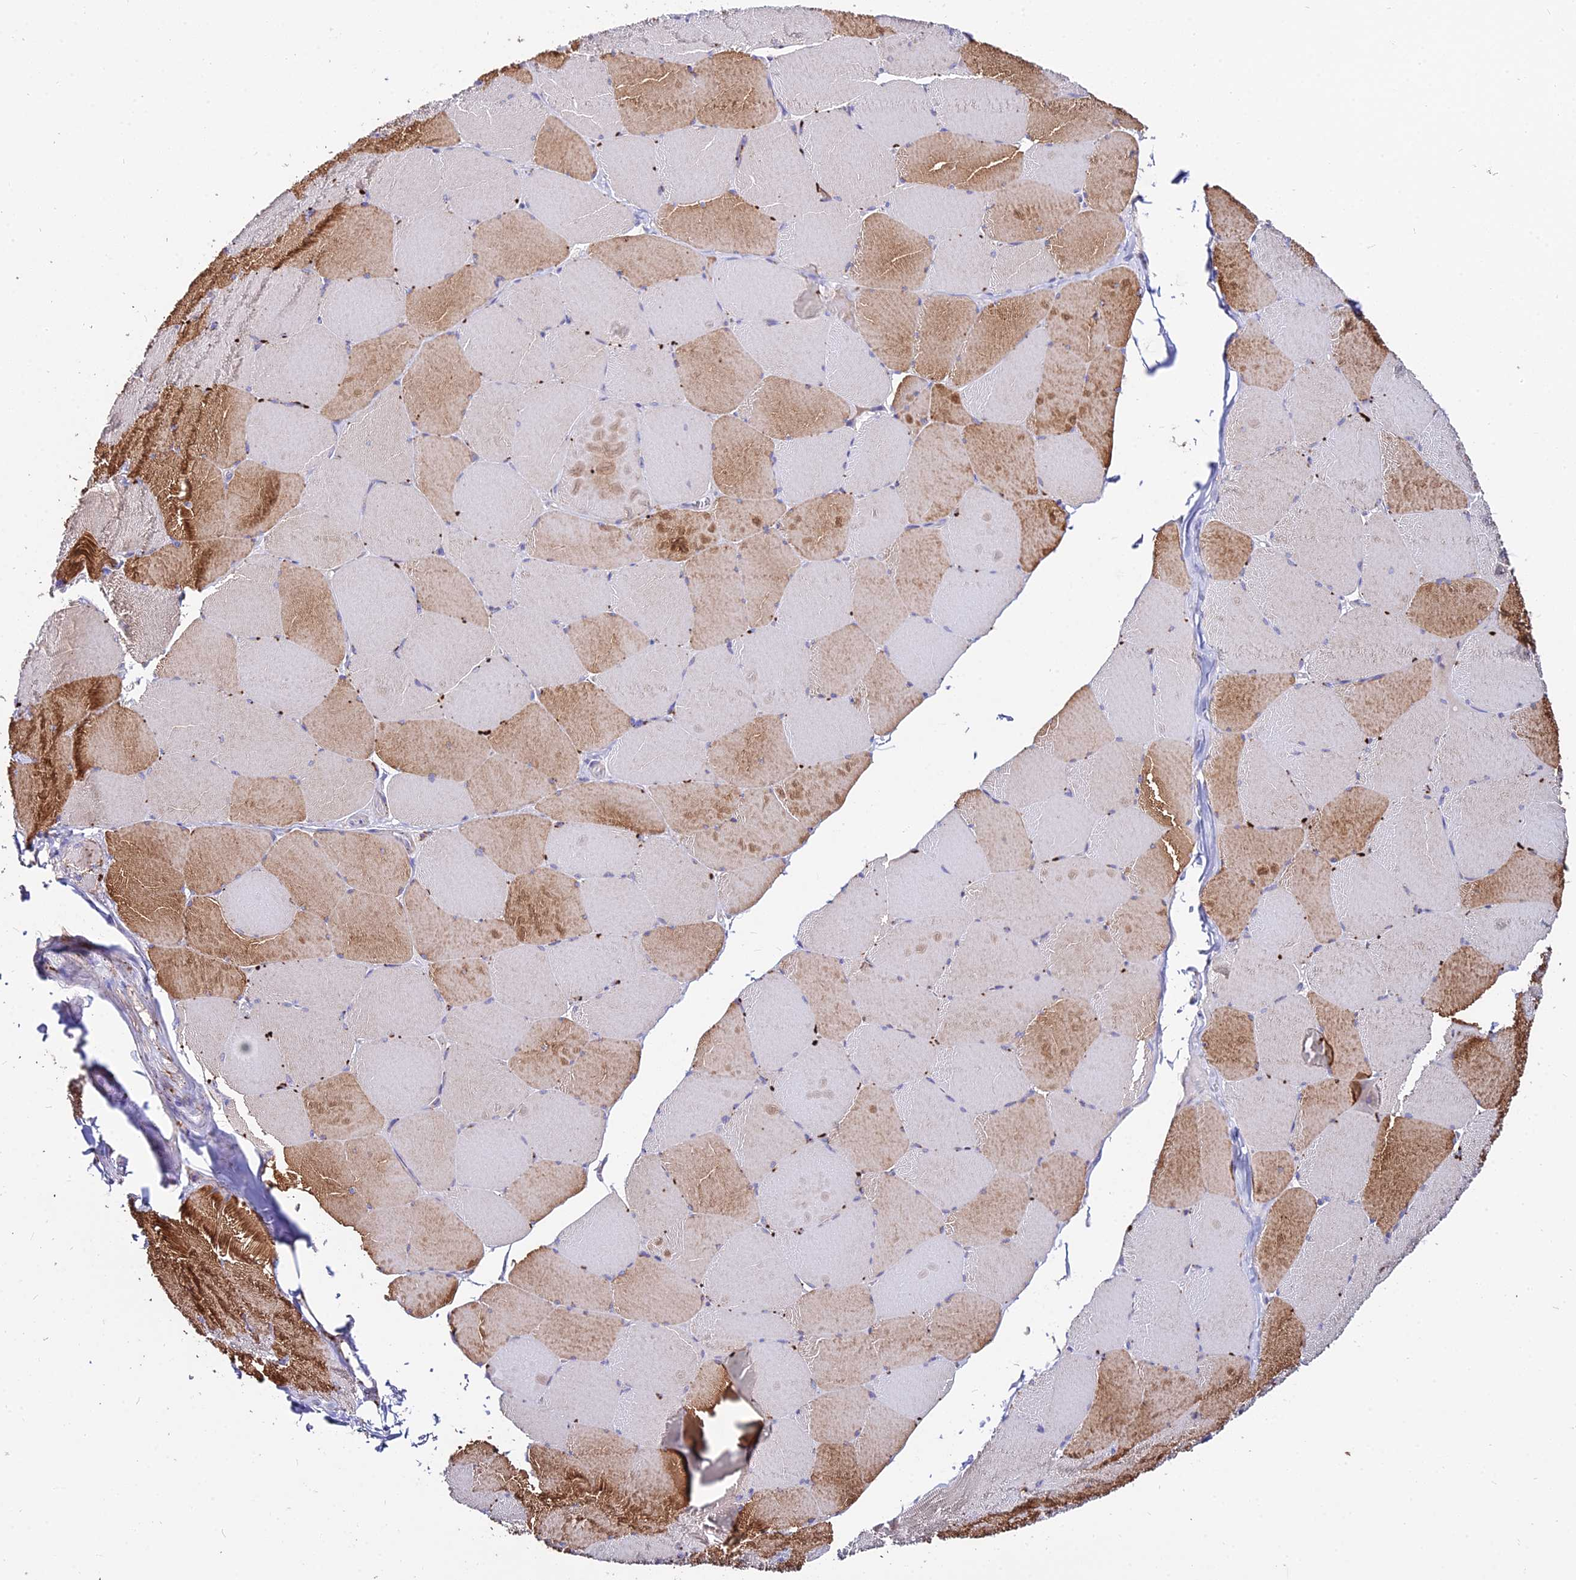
{"staining": {"intensity": "strong", "quantity": "25%-75%", "location": "cytoplasmic/membranous"}, "tissue": "skeletal muscle", "cell_type": "Myocytes", "image_type": "normal", "snomed": [{"axis": "morphology", "description": "Normal tissue, NOS"}, {"axis": "topography", "description": "Skeletal muscle"}, {"axis": "topography", "description": "Head-Neck"}], "caption": "Immunohistochemical staining of normal human skeletal muscle reveals high levels of strong cytoplasmic/membranous expression in approximately 25%-75% of myocytes. The protein of interest is stained brown, and the nuclei are stained in blue (DAB IHC with brightfield microscopy, high magnification).", "gene": "PNLIPRP3", "patient": {"sex": "male", "age": 66}}